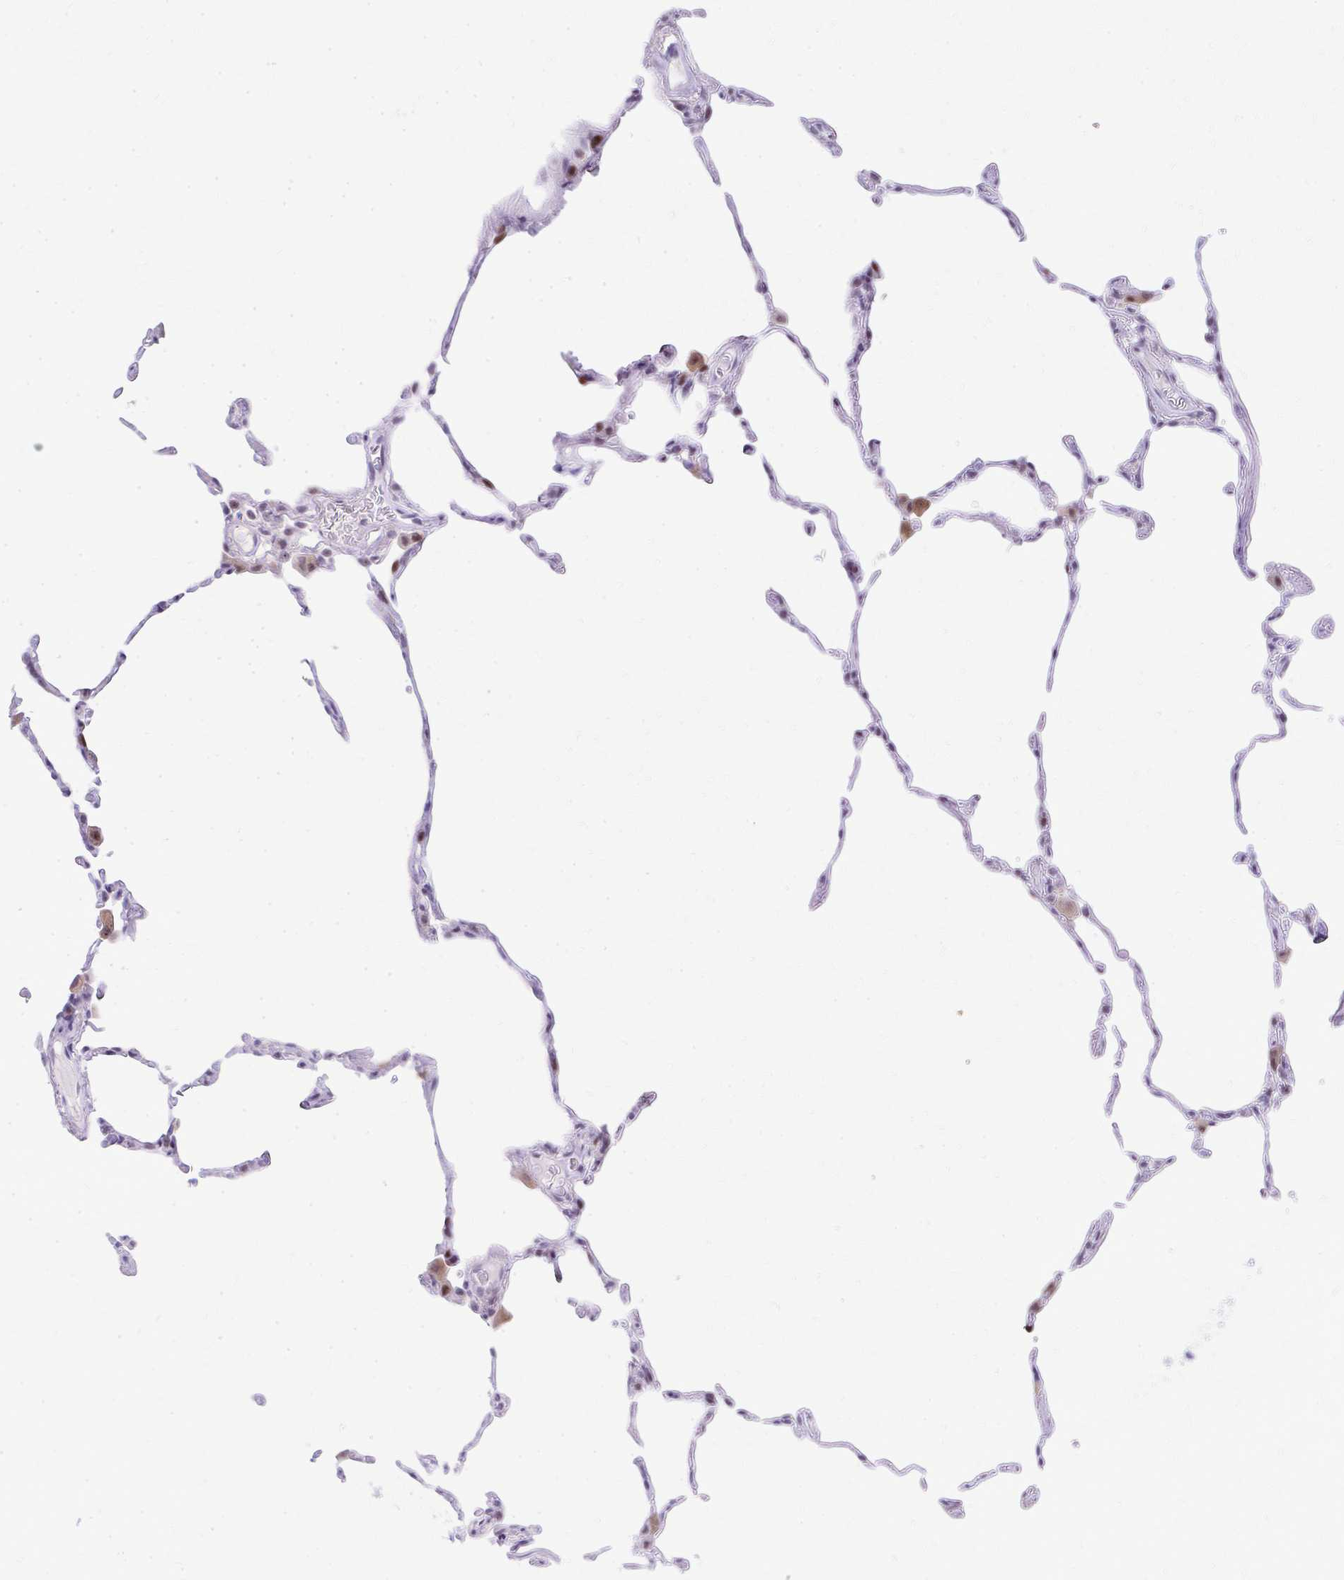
{"staining": {"intensity": "negative", "quantity": "none", "location": "none"}, "tissue": "lung", "cell_type": "Alveolar cells", "image_type": "normal", "snomed": [{"axis": "morphology", "description": "Normal tissue, NOS"}, {"axis": "topography", "description": "Lung"}], "caption": "Immunohistochemical staining of normal human lung reveals no significant staining in alveolar cells. The staining was performed using DAB to visualize the protein expression in brown, while the nuclei were stained in blue with hematoxylin (Magnification: 20x).", "gene": "GLDN", "patient": {"sex": "female", "age": 57}}